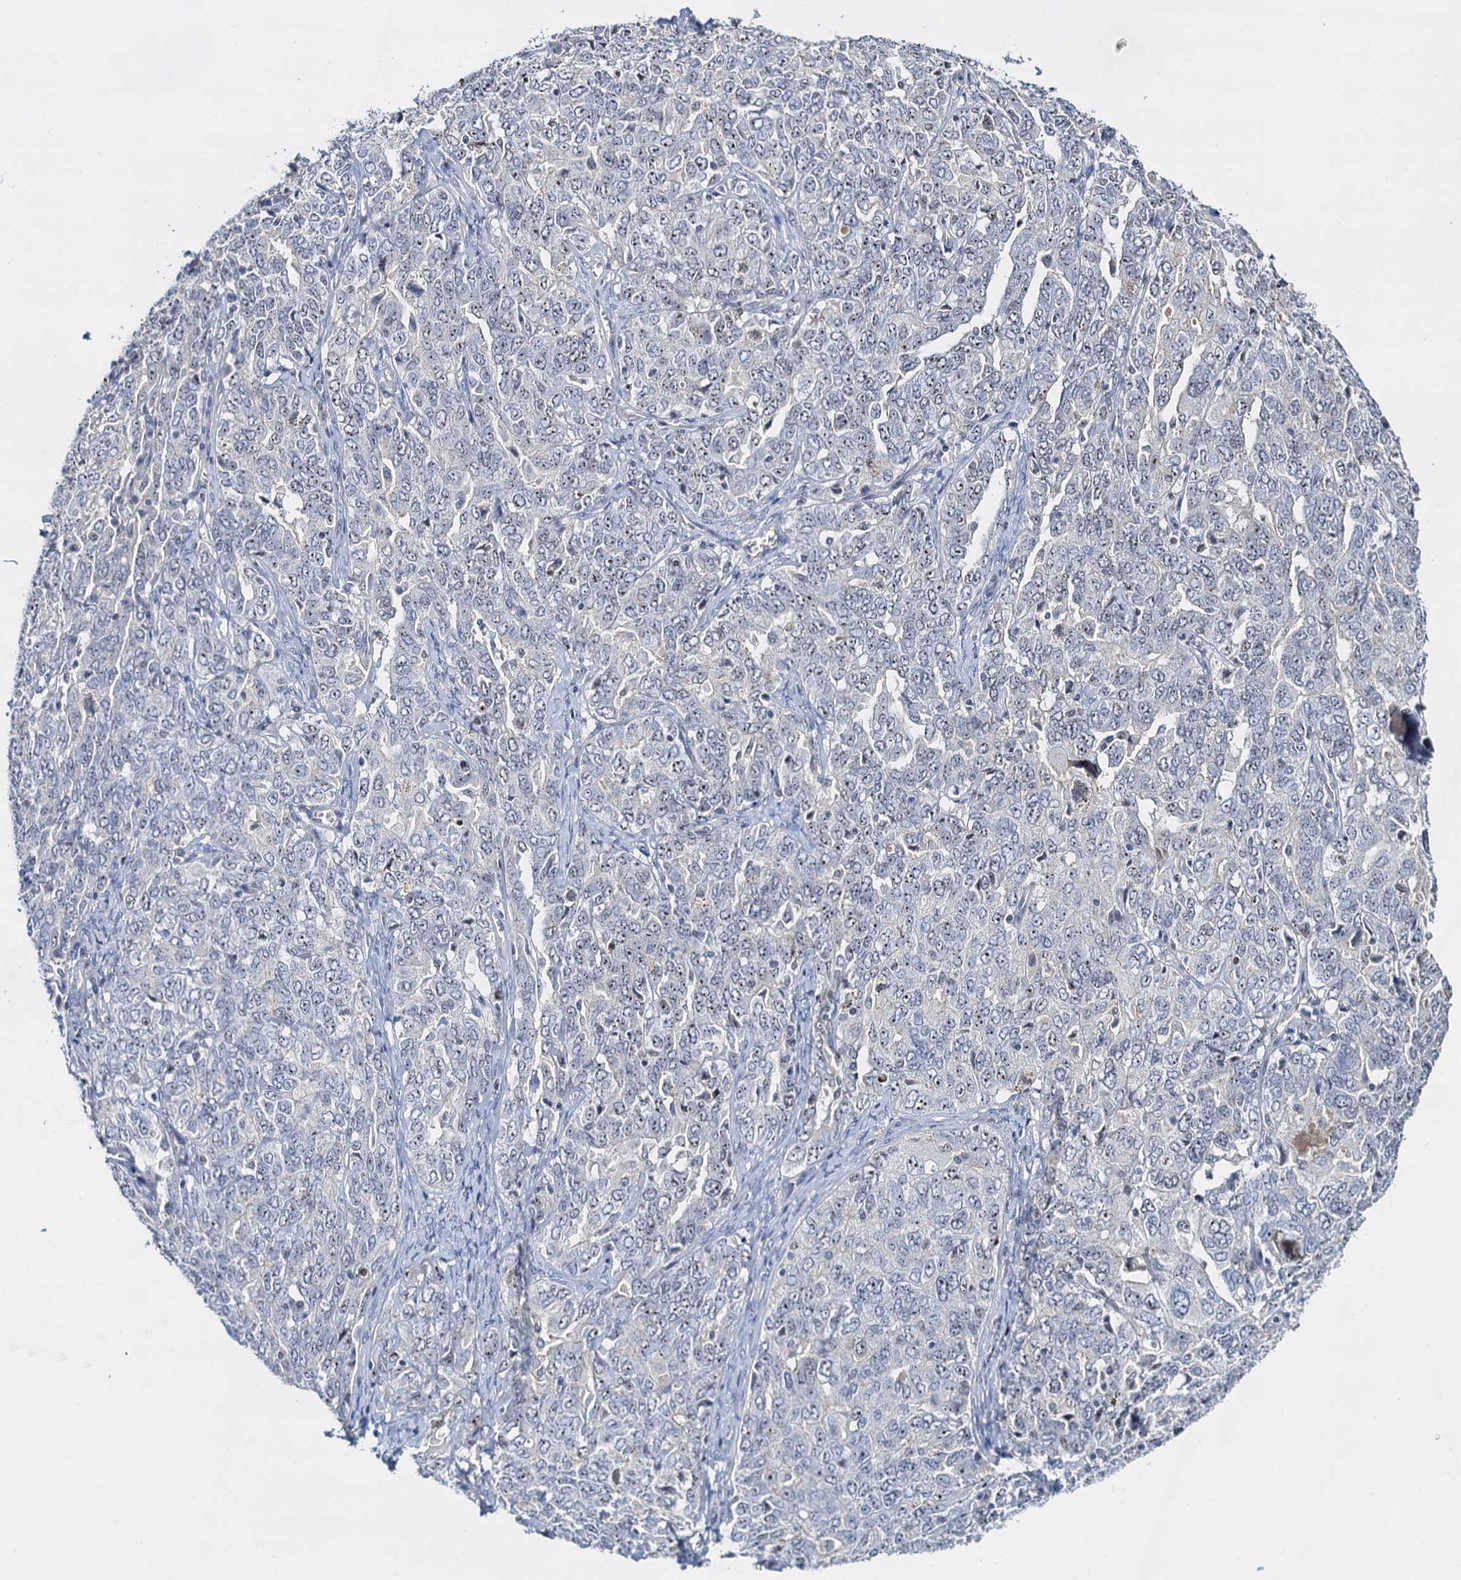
{"staining": {"intensity": "weak", "quantity": "25%-75%", "location": "nuclear"}, "tissue": "ovarian cancer", "cell_type": "Tumor cells", "image_type": "cancer", "snomed": [{"axis": "morphology", "description": "Carcinoma, endometroid"}, {"axis": "topography", "description": "Ovary"}], "caption": "A brown stain highlights weak nuclear positivity of a protein in endometroid carcinoma (ovarian) tumor cells.", "gene": "NOP2", "patient": {"sex": "female", "age": 62}}